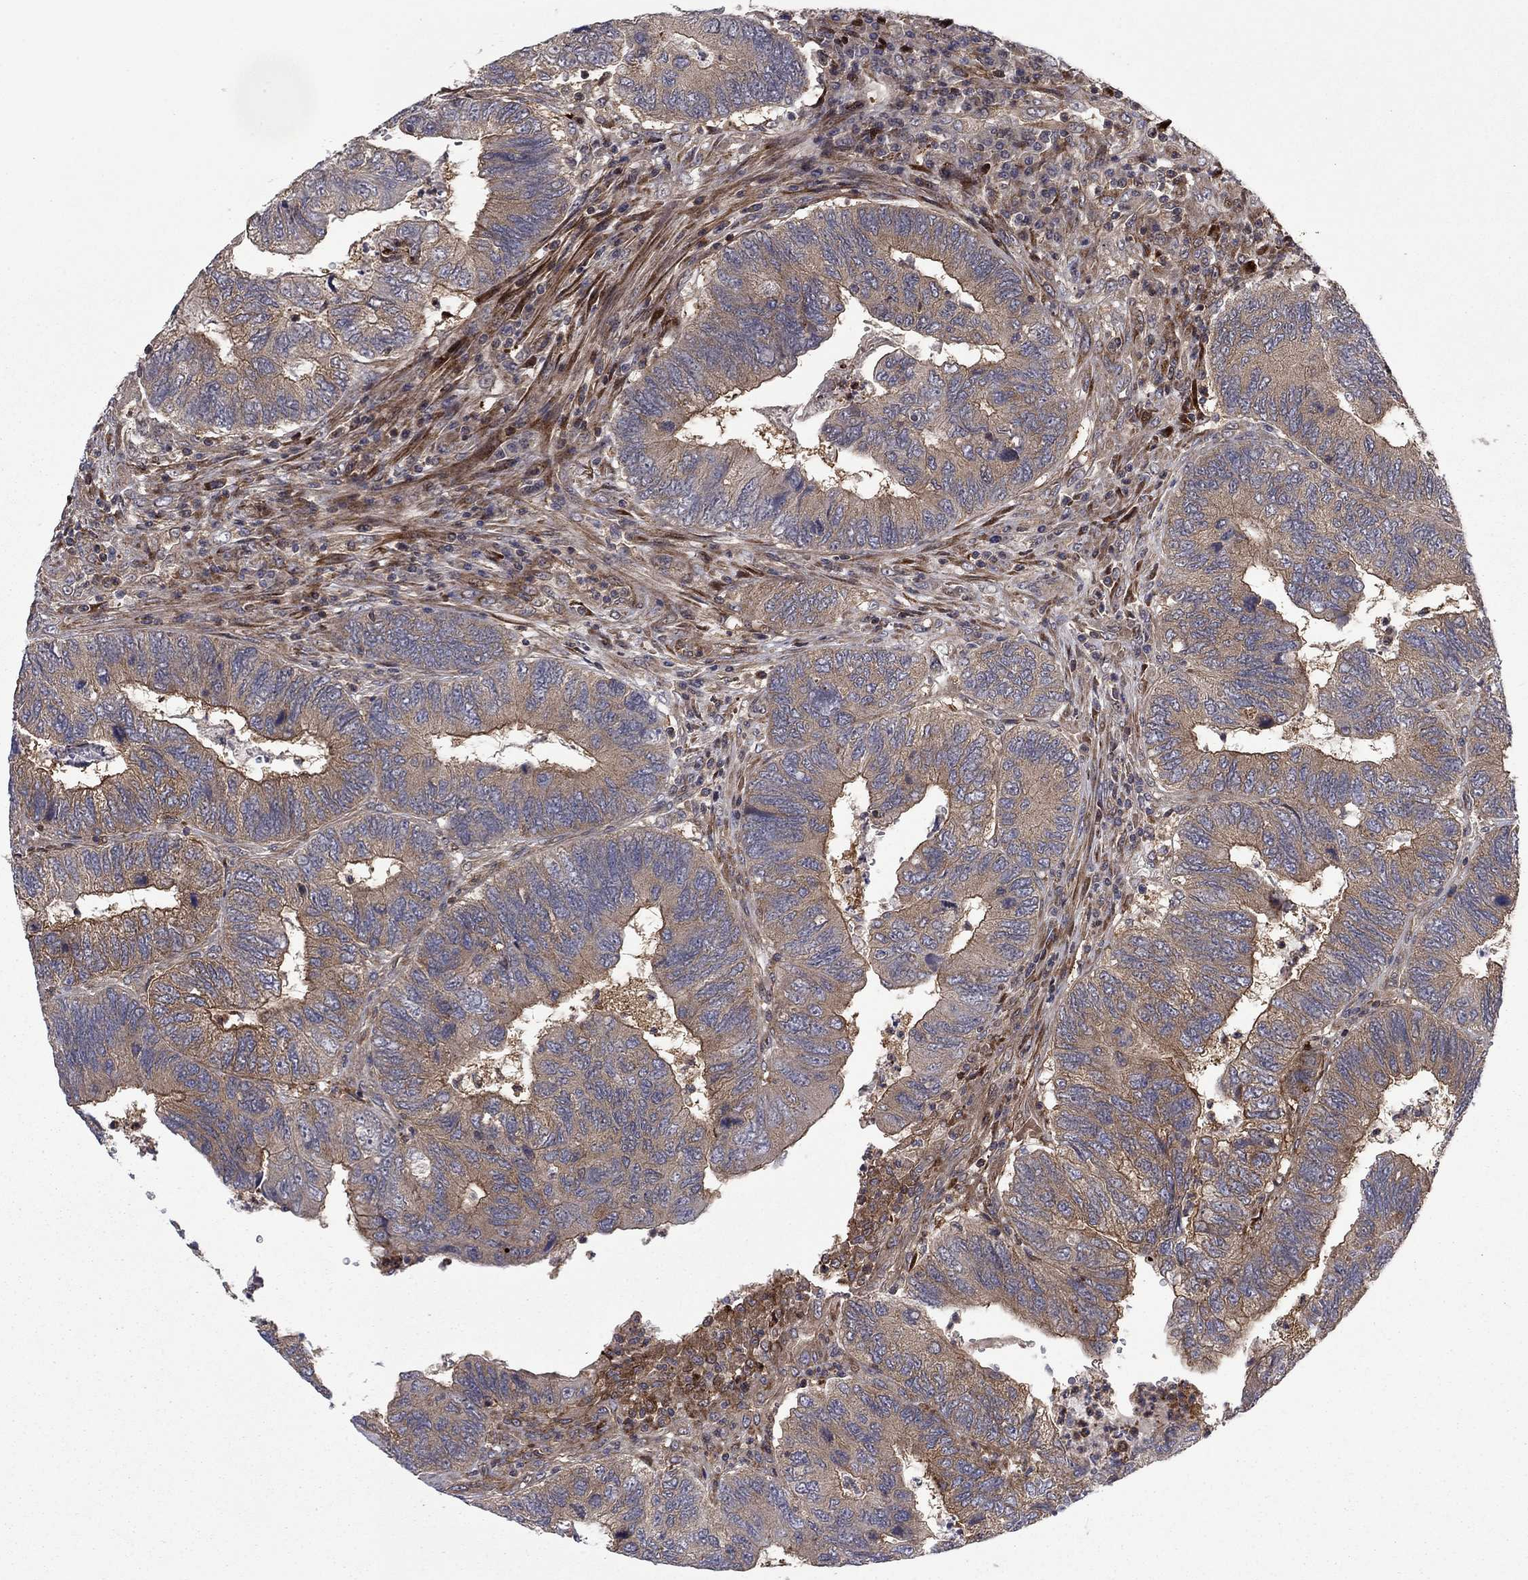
{"staining": {"intensity": "strong", "quantity": "25%-75%", "location": "cytoplasmic/membranous"}, "tissue": "colorectal cancer", "cell_type": "Tumor cells", "image_type": "cancer", "snomed": [{"axis": "morphology", "description": "Adenocarcinoma, NOS"}, {"axis": "topography", "description": "Colon"}], "caption": "Strong cytoplasmic/membranous staining is present in approximately 25%-75% of tumor cells in adenocarcinoma (colorectal).", "gene": "HDAC4", "patient": {"sex": "female", "age": 67}}